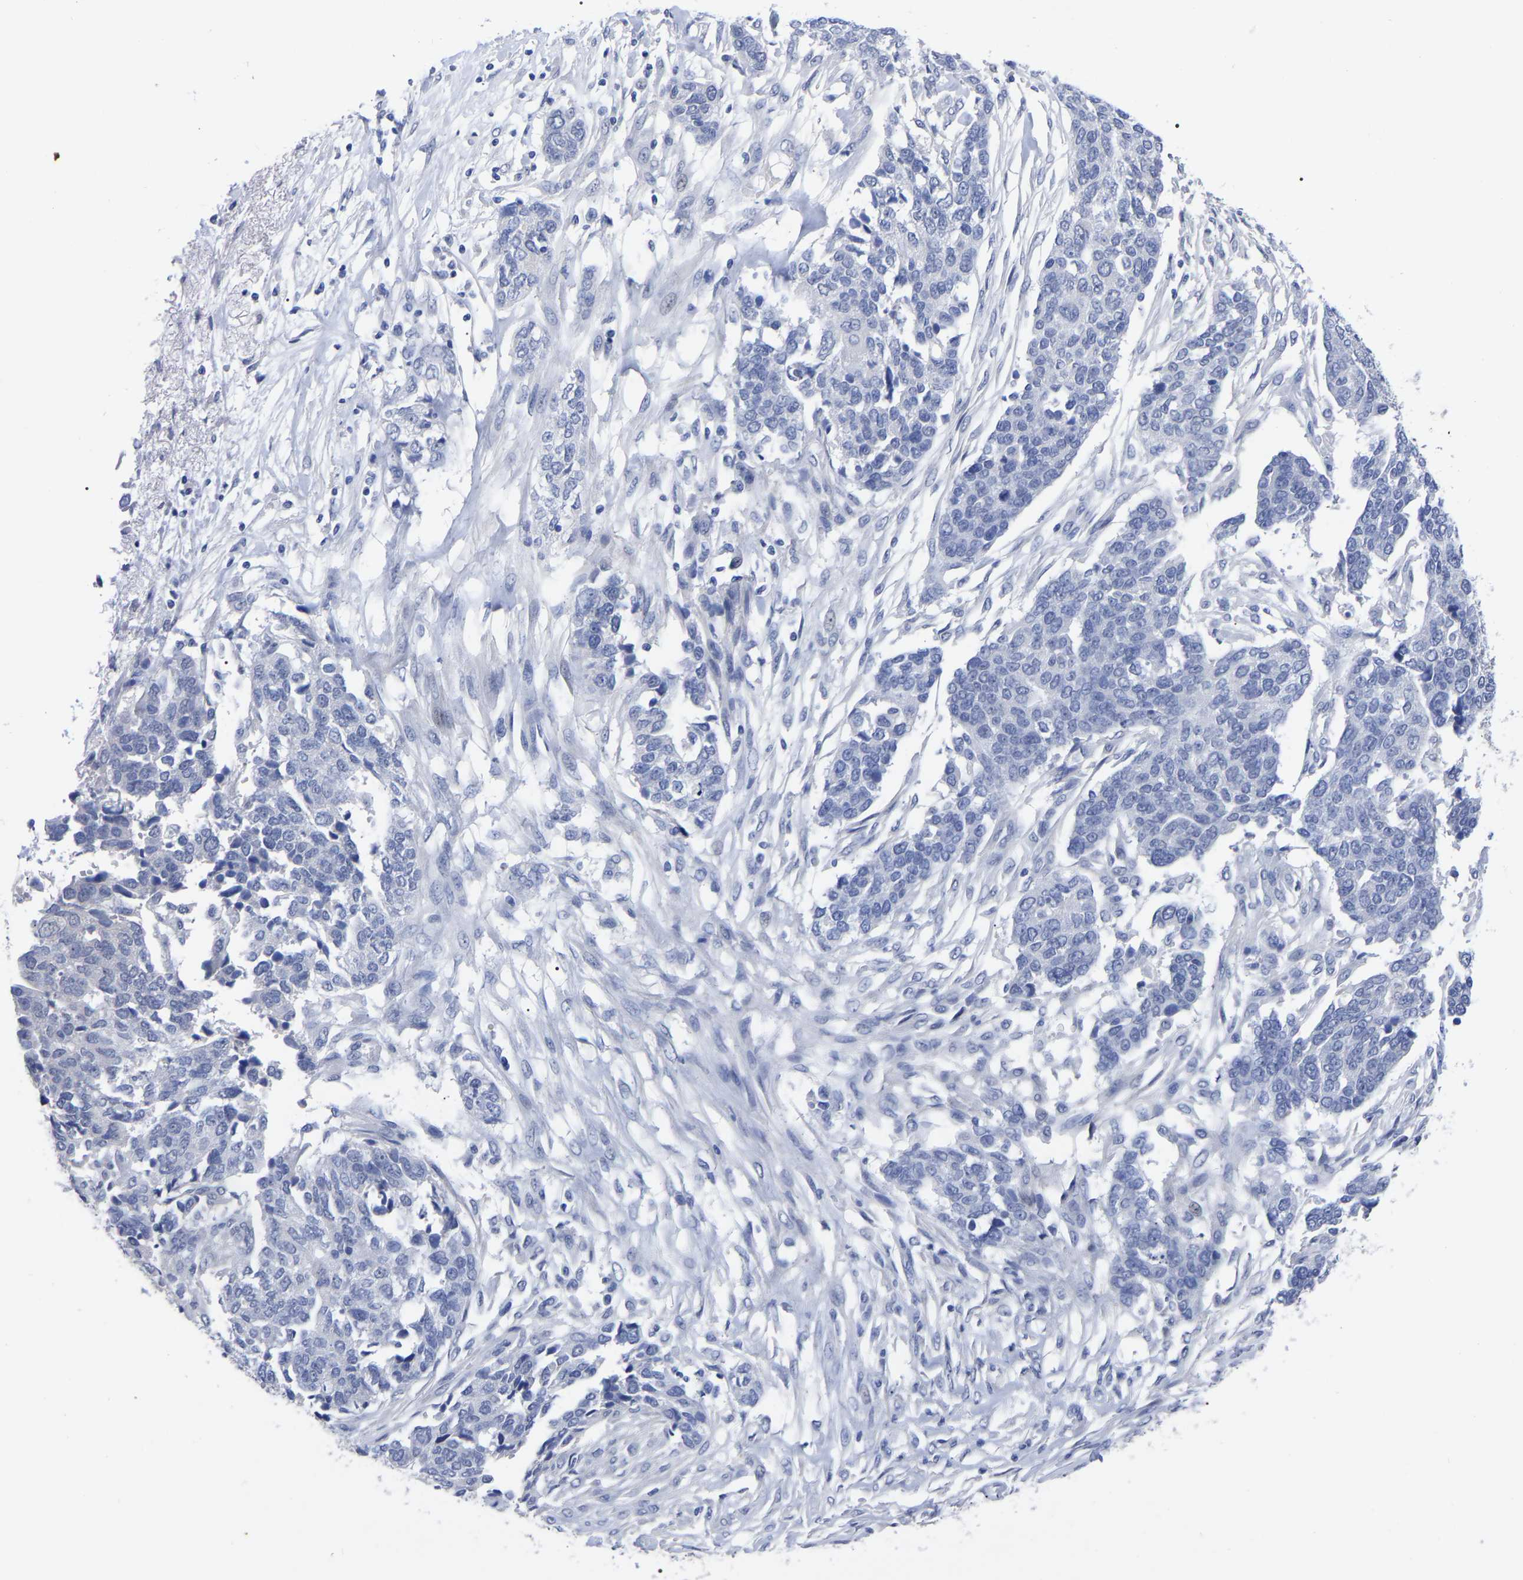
{"staining": {"intensity": "negative", "quantity": "none", "location": "none"}, "tissue": "ovarian cancer", "cell_type": "Tumor cells", "image_type": "cancer", "snomed": [{"axis": "morphology", "description": "Cystadenocarcinoma, serous, NOS"}, {"axis": "topography", "description": "Ovary"}], "caption": "The immunohistochemistry (IHC) histopathology image has no significant expression in tumor cells of ovarian serous cystadenocarcinoma tissue. (Stains: DAB immunohistochemistry (IHC) with hematoxylin counter stain, Microscopy: brightfield microscopy at high magnification).", "gene": "ANXA13", "patient": {"sex": "female", "age": 44}}